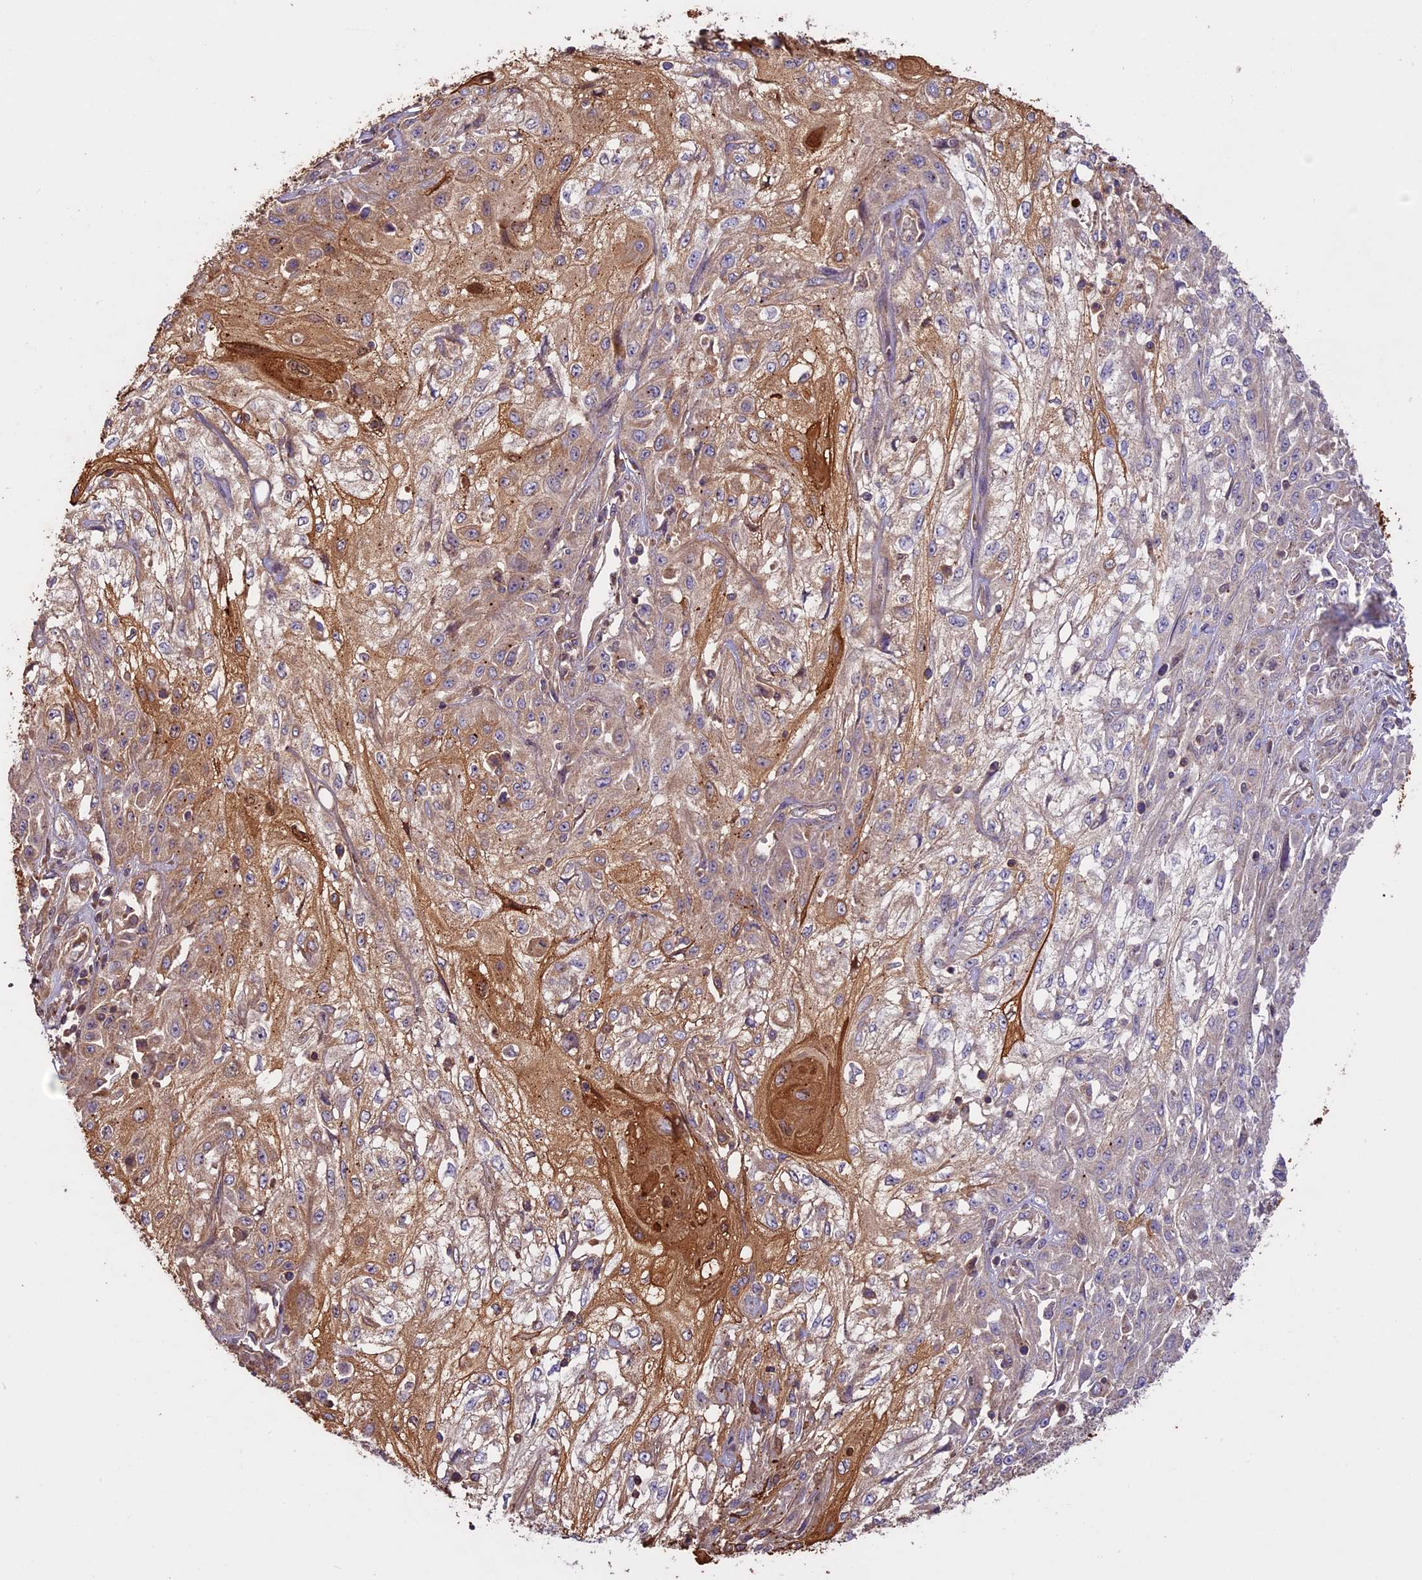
{"staining": {"intensity": "moderate", "quantity": "<25%", "location": "cytoplasmic/membranous"}, "tissue": "skin cancer", "cell_type": "Tumor cells", "image_type": "cancer", "snomed": [{"axis": "morphology", "description": "Squamous cell carcinoma, NOS"}, {"axis": "morphology", "description": "Squamous cell carcinoma, metastatic, NOS"}, {"axis": "topography", "description": "Skin"}, {"axis": "topography", "description": "Lymph node"}], "caption": "IHC (DAB) staining of human skin cancer (squamous cell carcinoma) exhibits moderate cytoplasmic/membranous protein positivity in approximately <25% of tumor cells.", "gene": "BCAS4", "patient": {"sex": "male", "age": 75}}